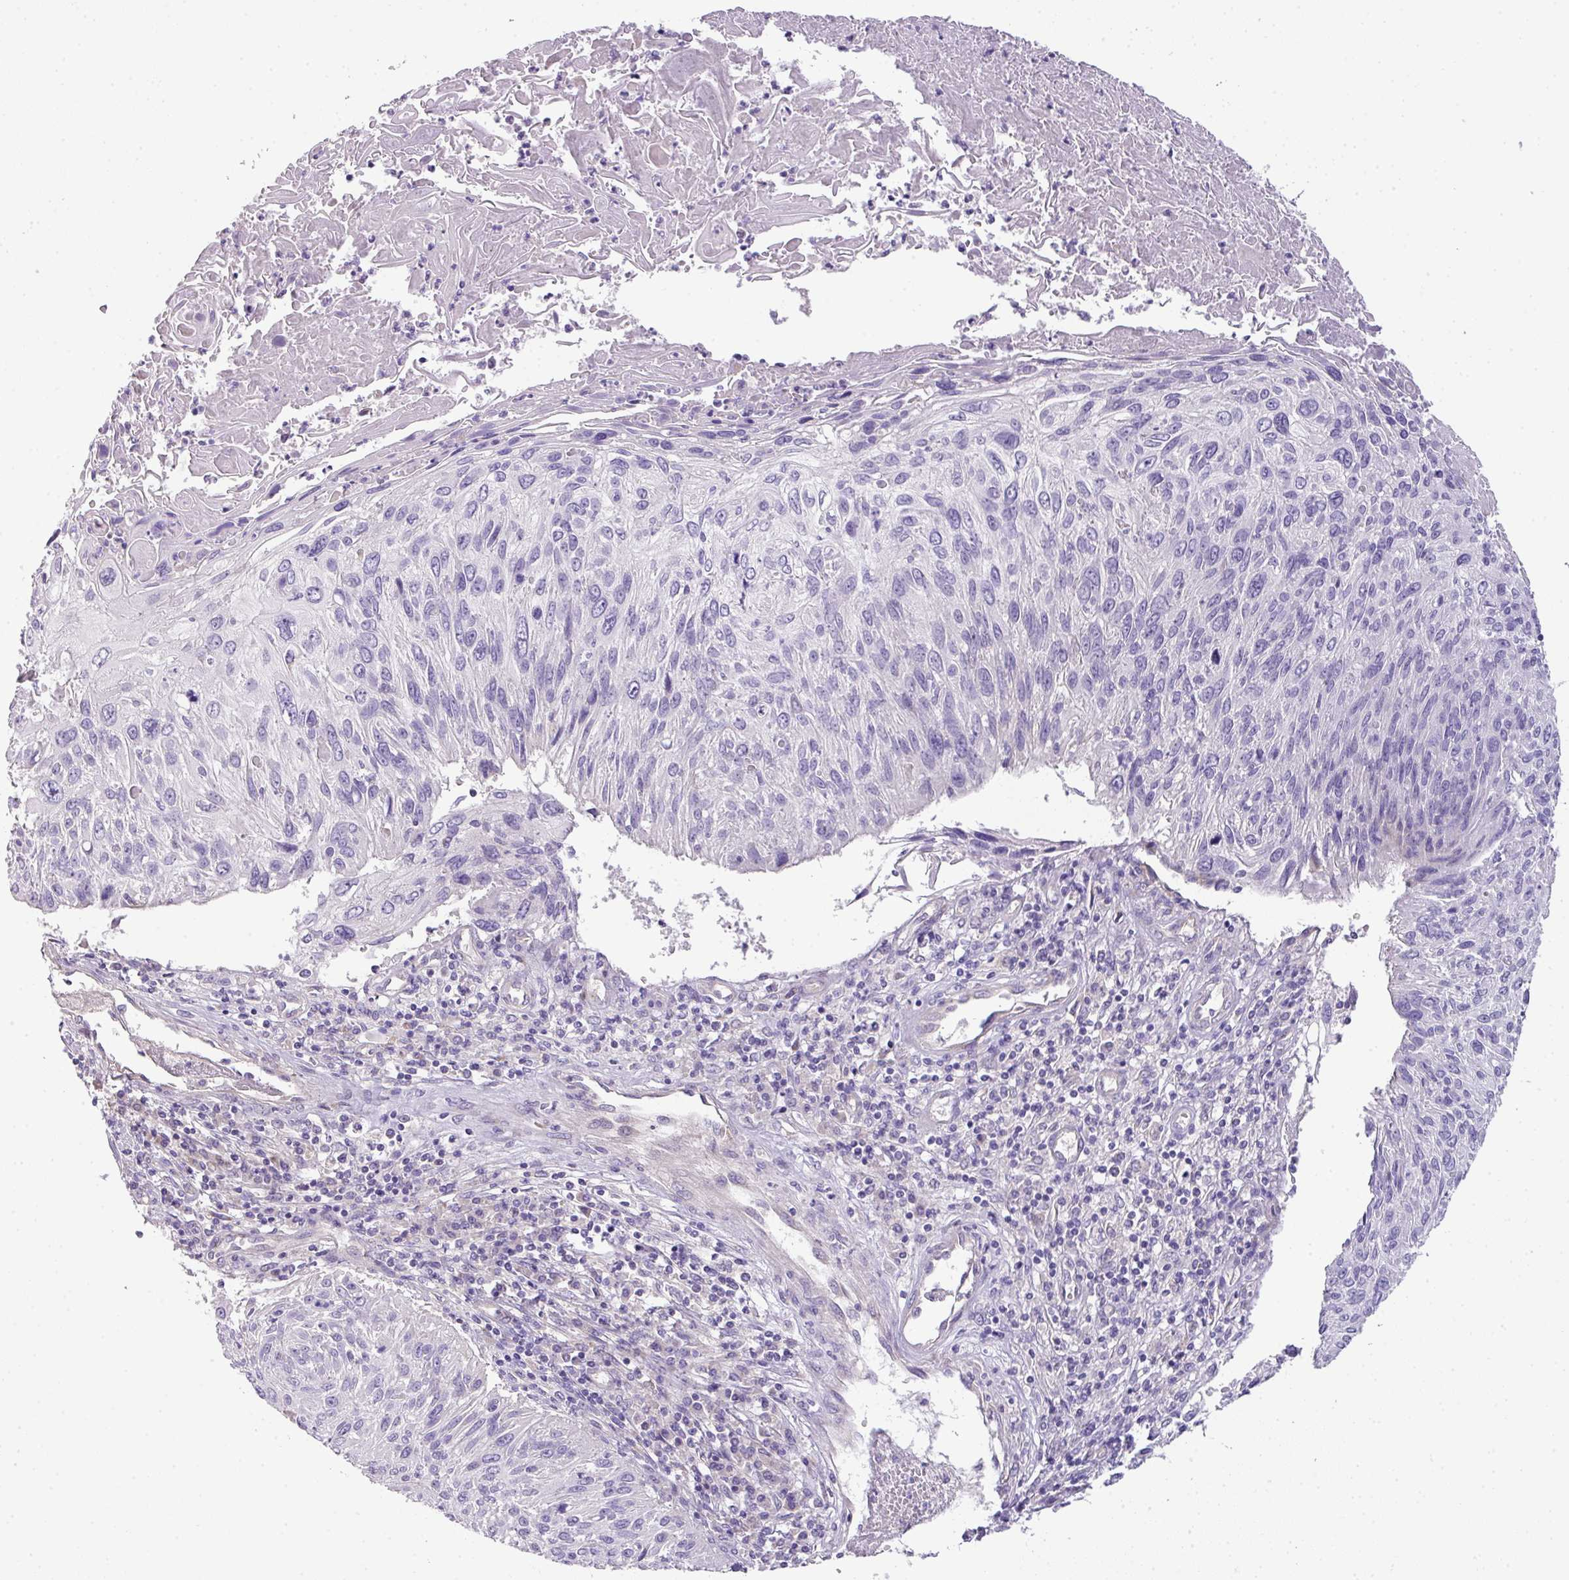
{"staining": {"intensity": "negative", "quantity": "none", "location": "none"}, "tissue": "cervical cancer", "cell_type": "Tumor cells", "image_type": "cancer", "snomed": [{"axis": "morphology", "description": "Squamous cell carcinoma, NOS"}, {"axis": "topography", "description": "Cervix"}], "caption": "IHC photomicrograph of human cervical squamous cell carcinoma stained for a protein (brown), which exhibits no staining in tumor cells. (DAB immunohistochemistry (IHC), high magnification).", "gene": "PIK3R5", "patient": {"sex": "female", "age": 51}}